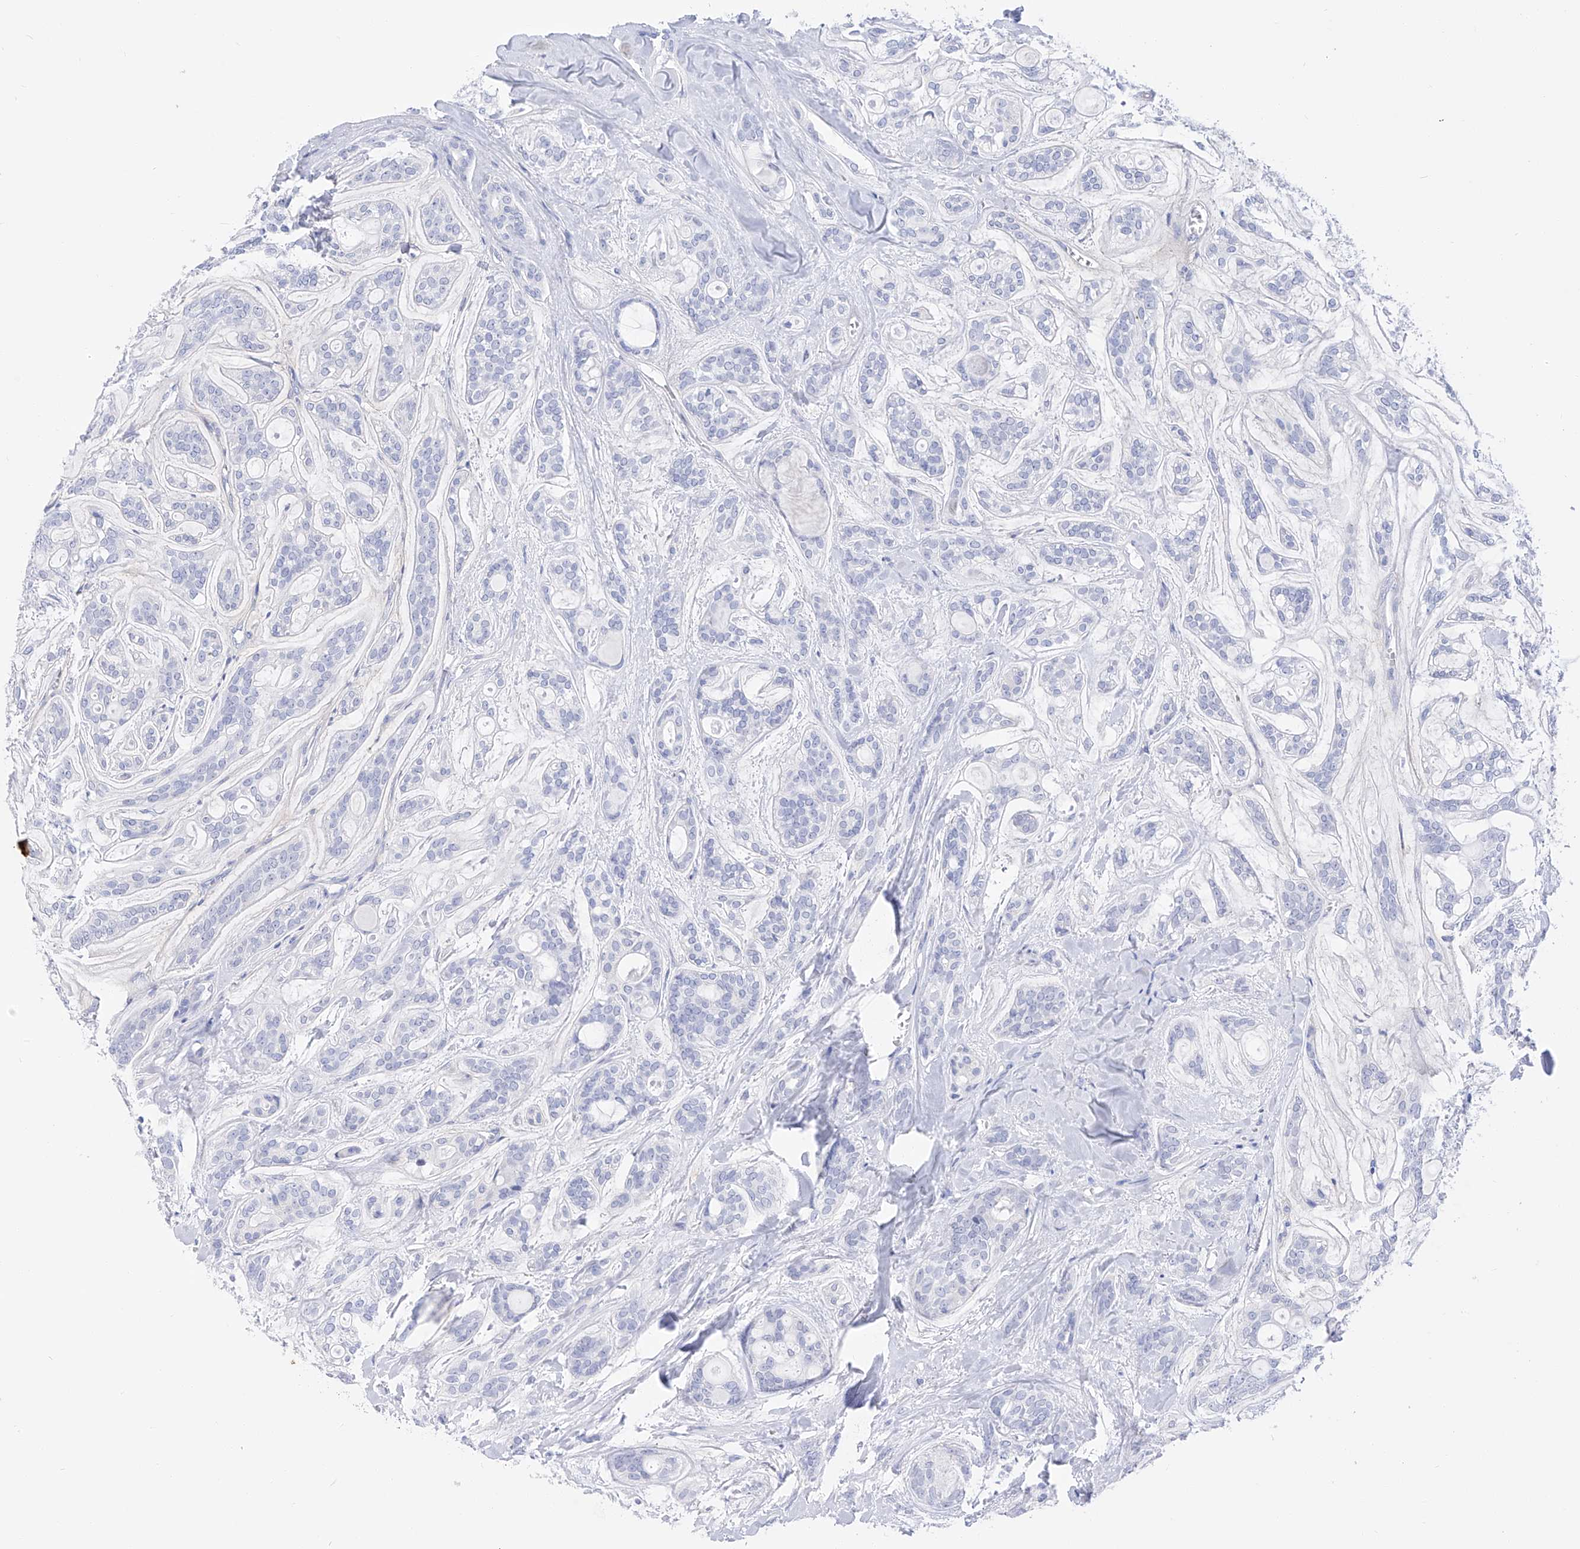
{"staining": {"intensity": "negative", "quantity": "none", "location": "none"}, "tissue": "head and neck cancer", "cell_type": "Tumor cells", "image_type": "cancer", "snomed": [{"axis": "morphology", "description": "Adenocarcinoma, NOS"}, {"axis": "topography", "description": "Head-Neck"}], "caption": "Tumor cells are negative for protein expression in human adenocarcinoma (head and neck).", "gene": "FLG", "patient": {"sex": "male", "age": 66}}